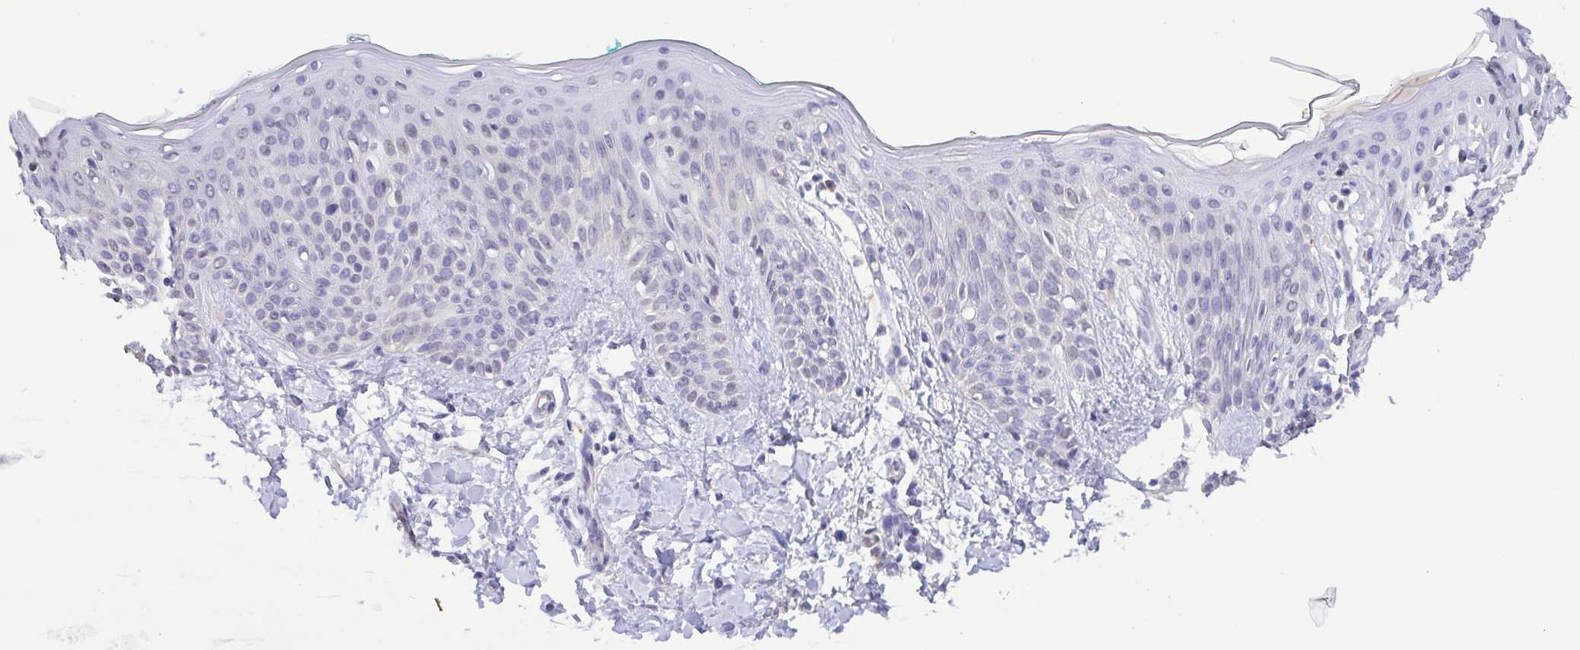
{"staining": {"intensity": "weak", "quantity": "<25%", "location": "nuclear"}, "tissue": "skin", "cell_type": "Fibroblasts", "image_type": "normal", "snomed": [{"axis": "morphology", "description": "Normal tissue, NOS"}, {"axis": "topography", "description": "Skin"}], "caption": "Immunohistochemistry (IHC) of benign skin shows no staining in fibroblasts.", "gene": "LDHC", "patient": {"sex": "male", "age": 16}}